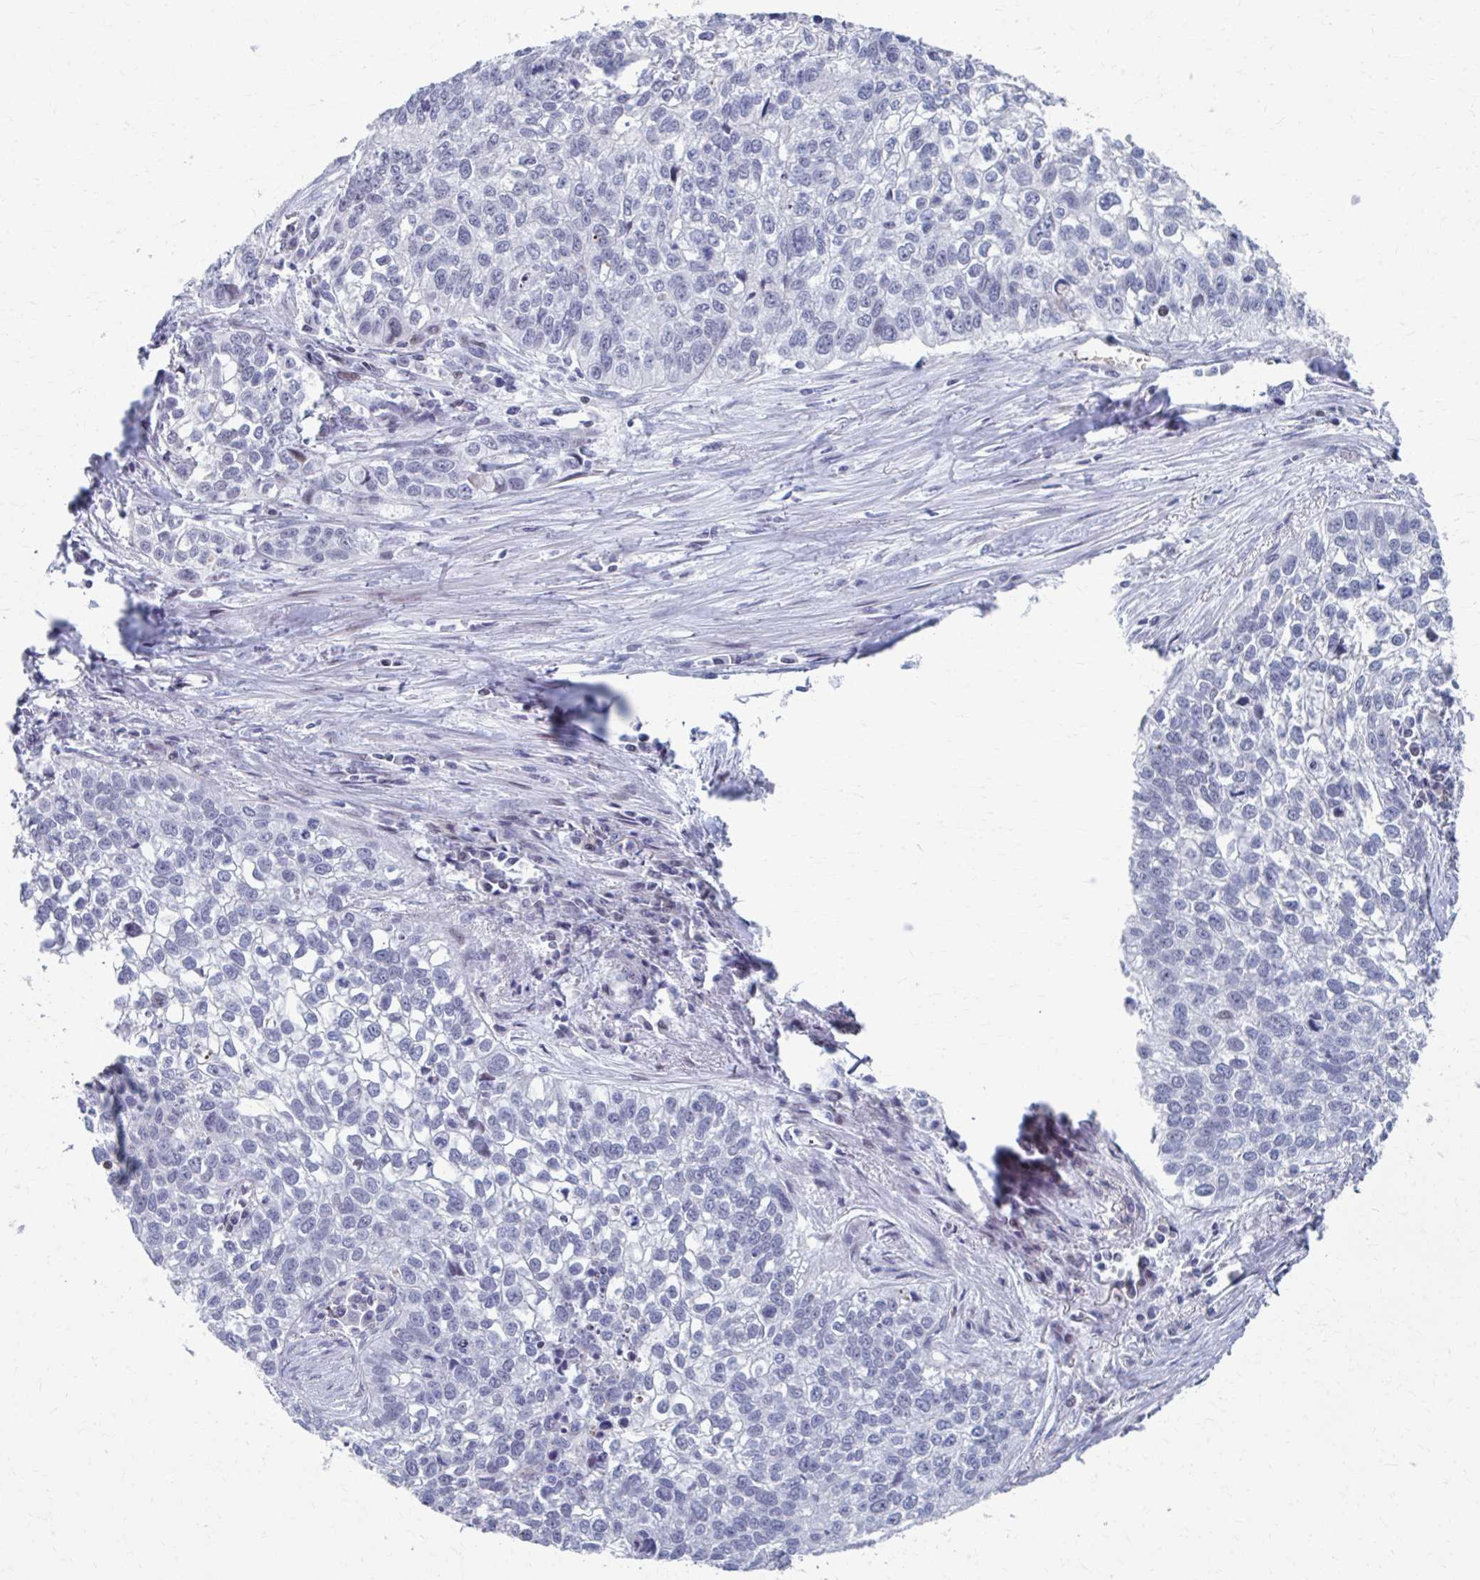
{"staining": {"intensity": "negative", "quantity": "none", "location": "none"}, "tissue": "lung cancer", "cell_type": "Tumor cells", "image_type": "cancer", "snomed": [{"axis": "morphology", "description": "Squamous cell carcinoma, NOS"}, {"axis": "topography", "description": "Lung"}], "caption": "DAB (3,3'-diaminobenzidine) immunohistochemical staining of lung squamous cell carcinoma reveals no significant staining in tumor cells. (Brightfield microscopy of DAB immunohistochemistry (IHC) at high magnification).", "gene": "ABHD16B", "patient": {"sex": "male", "age": 74}}